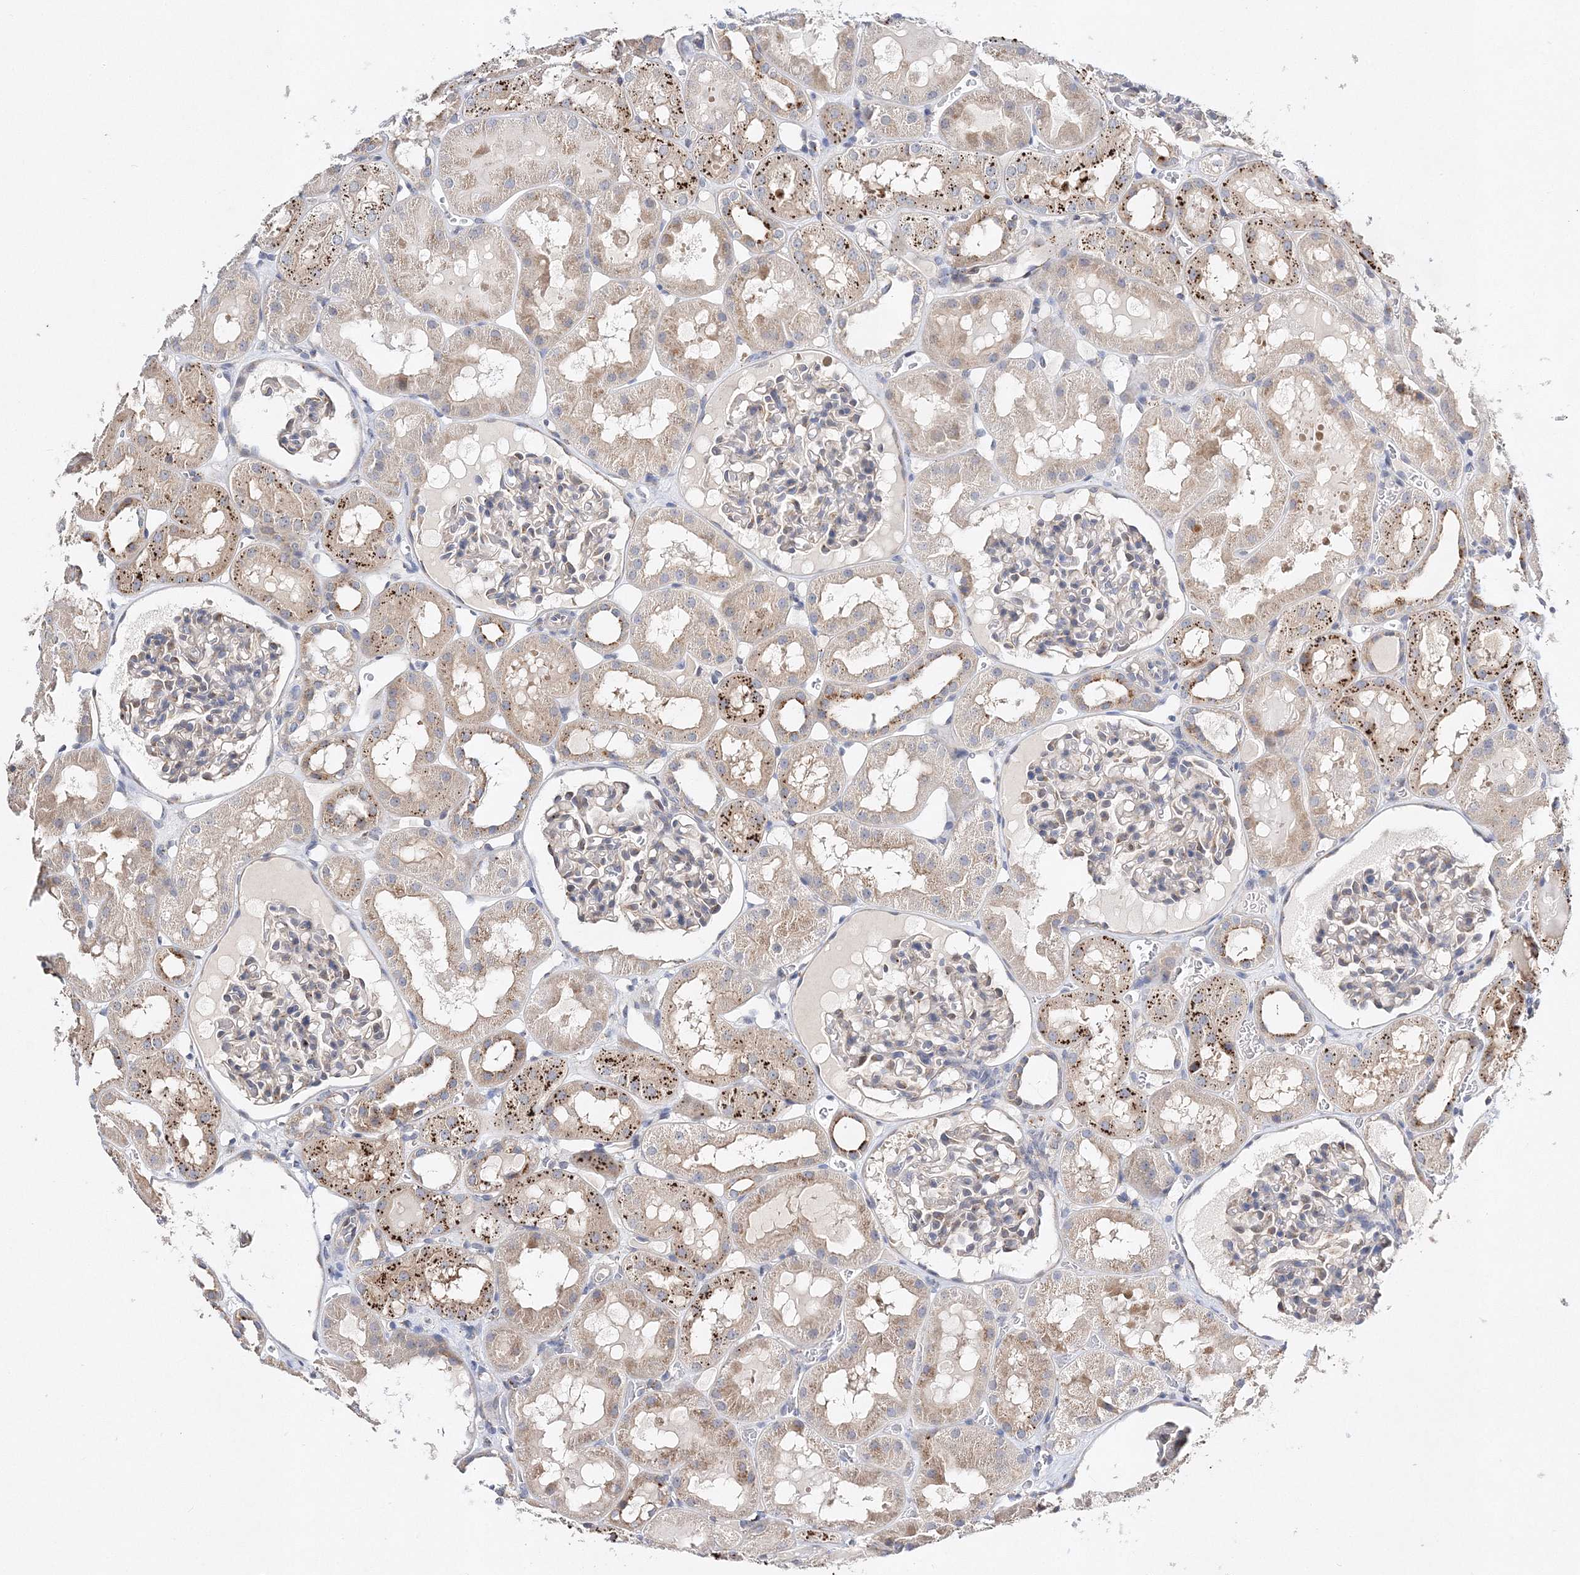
{"staining": {"intensity": "weak", "quantity": "25%-75%", "location": "cytoplasmic/membranous"}, "tissue": "kidney", "cell_type": "Cells in glomeruli", "image_type": "normal", "snomed": [{"axis": "morphology", "description": "Normal tissue, NOS"}, {"axis": "topography", "description": "Kidney"}, {"axis": "topography", "description": "Urinary bladder"}], "caption": "Benign kidney displays weak cytoplasmic/membranous positivity in approximately 25%-75% of cells in glomeruli The staining was performed using DAB, with brown indicating positive protein expression. Nuclei are stained blue with hematoxylin..", "gene": "C3orf38", "patient": {"sex": "male", "age": 16}}